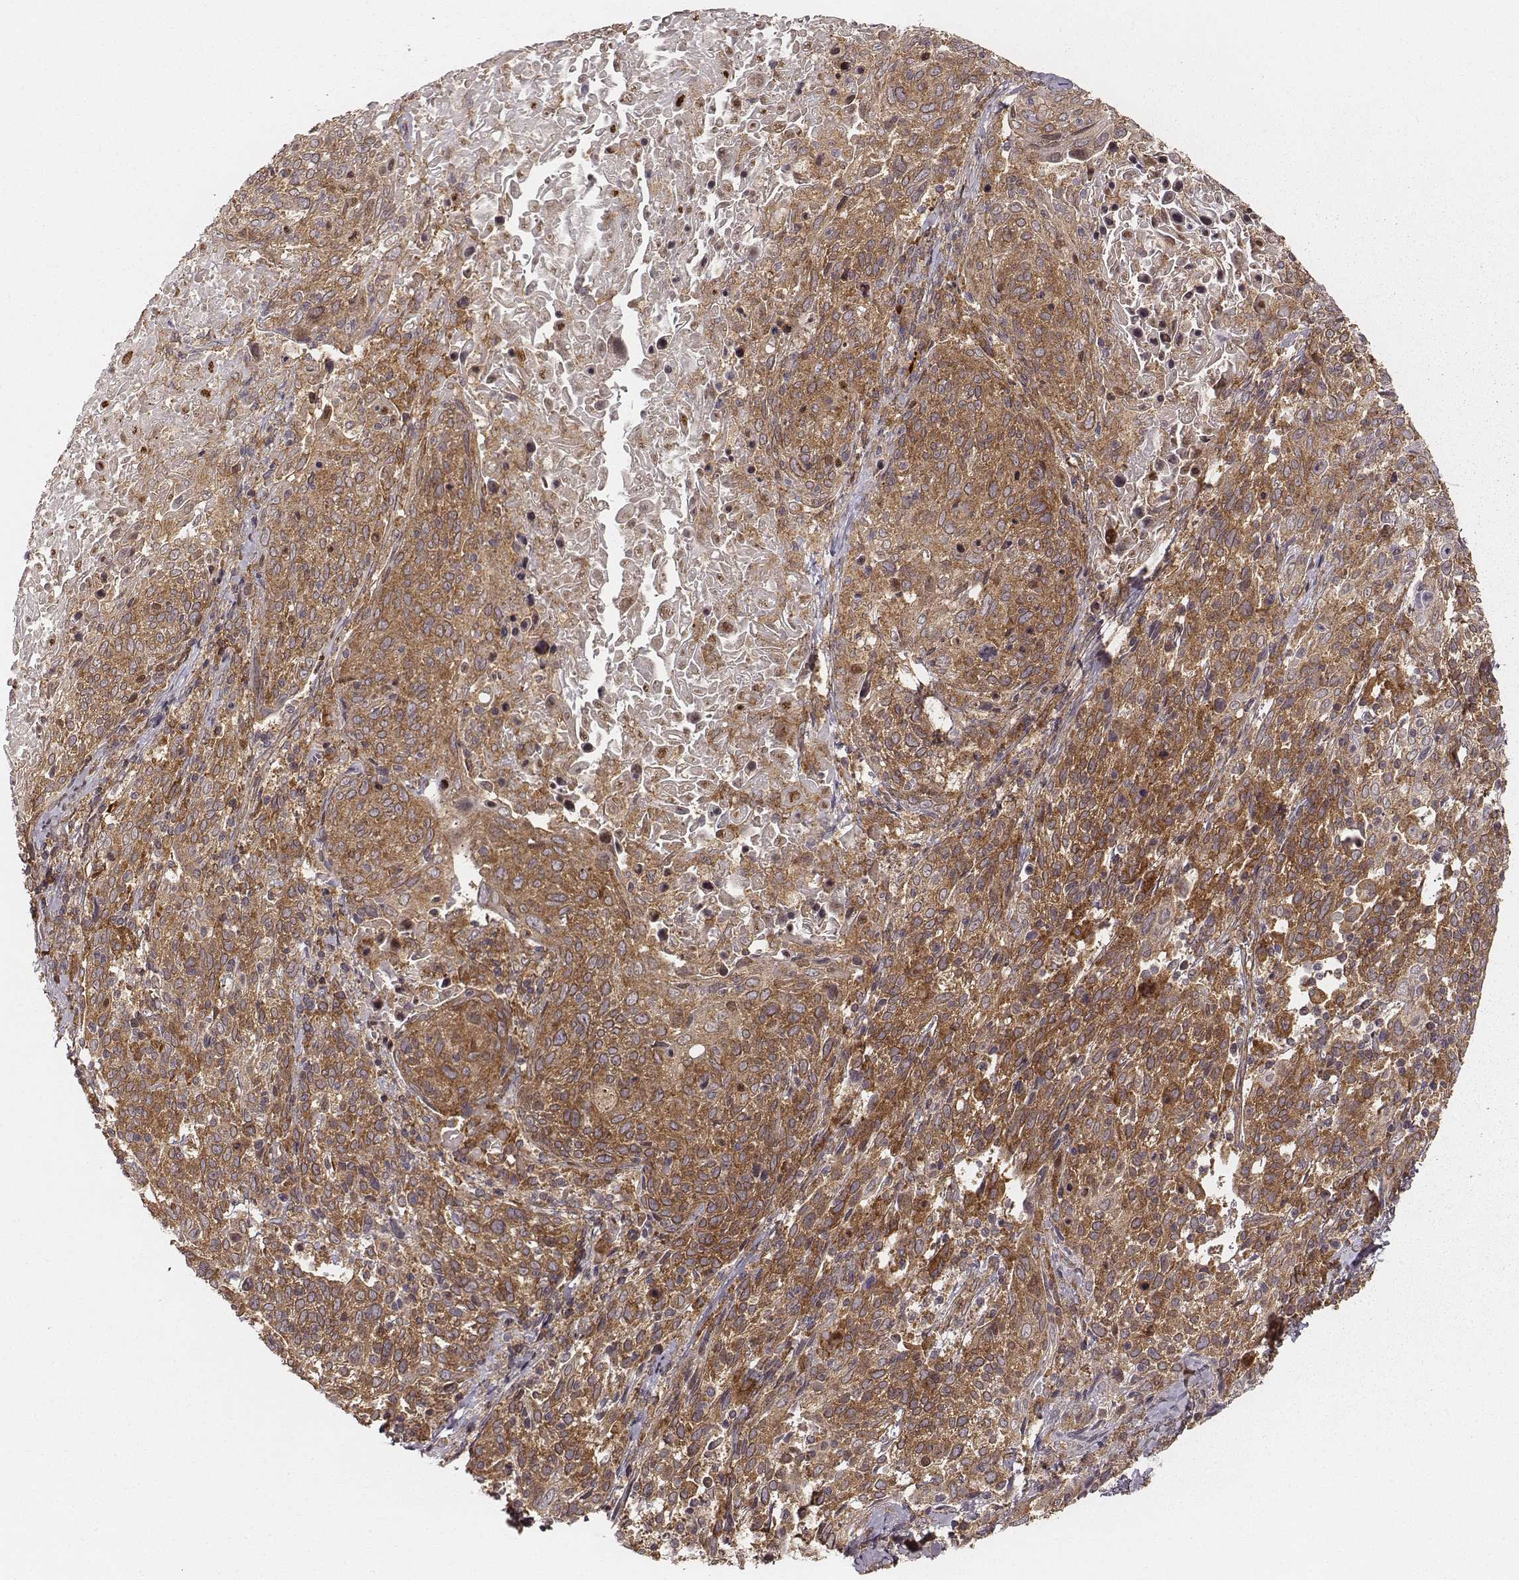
{"staining": {"intensity": "strong", "quantity": ">75%", "location": "cytoplasmic/membranous"}, "tissue": "cervical cancer", "cell_type": "Tumor cells", "image_type": "cancer", "snomed": [{"axis": "morphology", "description": "Squamous cell carcinoma, NOS"}, {"axis": "topography", "description": "Cervix"}], "caption": "Protein expression analysis of squamous cell carcinoma (cervical) reveals strong cytoplasmic/membranous staining in about >75% of tumor cells.", "gene": "VPS26A", "patient": {"sex": "female", "age": 61}}